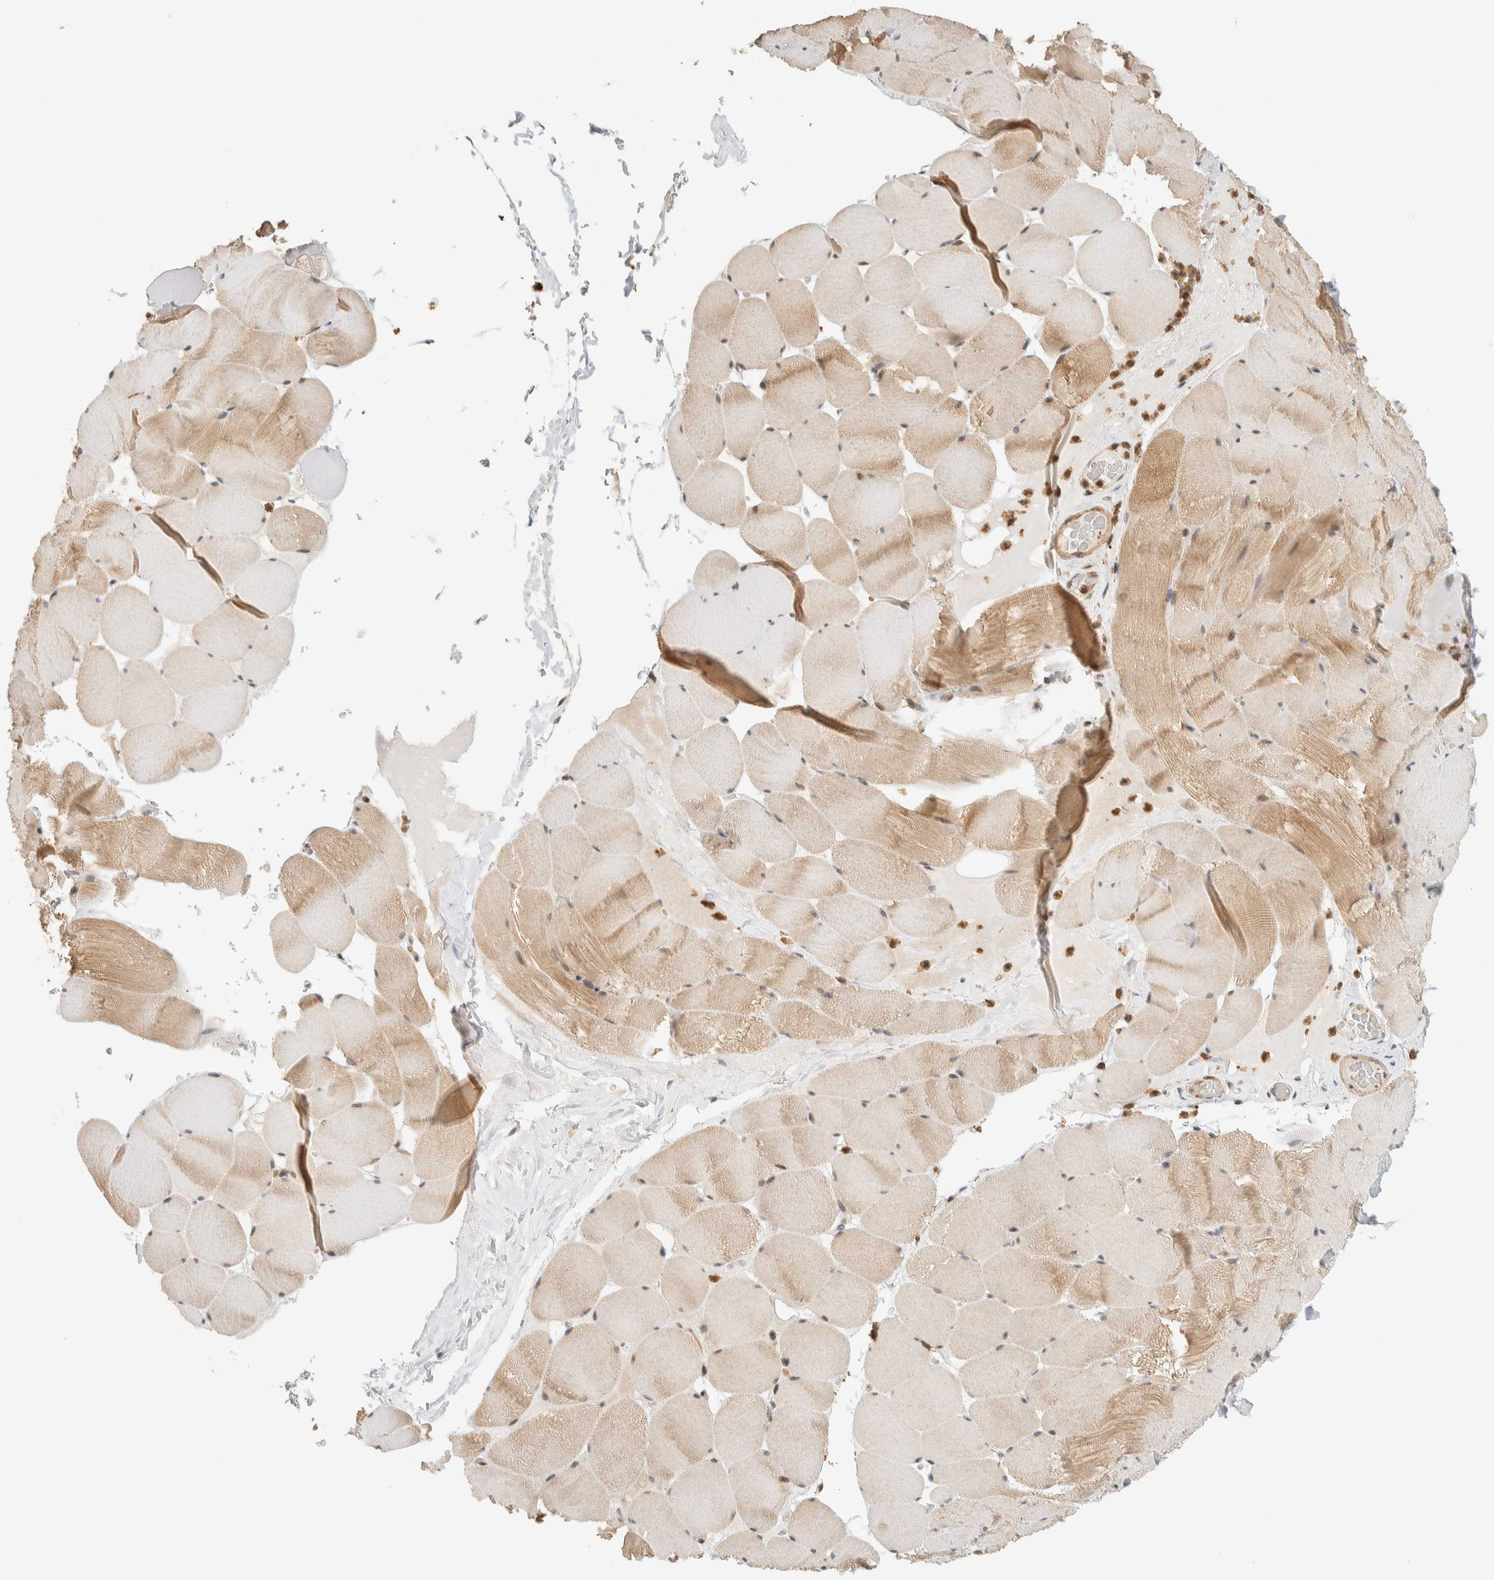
{"staining": {"intensity": "moderate", "quantity": ">75%", "location": "cytoplasmic/membranous"}, "tissue": "skeletal muscle", "cell_type": "Myocytes", "image_type": "normal", "snomed": [{"axis": "morphology", "description": "Normal tissue, NOS"}, {"axis": "topography", "description": "Skeletal muscle"}], "caption": "A medium amount of moderate cytoplasmic/membranous expression is present in about >75% of myocytes in unremarkable skeletal muscle. (DAB = brown stain, brightfield microscopy at high magnification).", "gene": "ARFGEF1", "patient": {"sex": "male", "age": 62}}